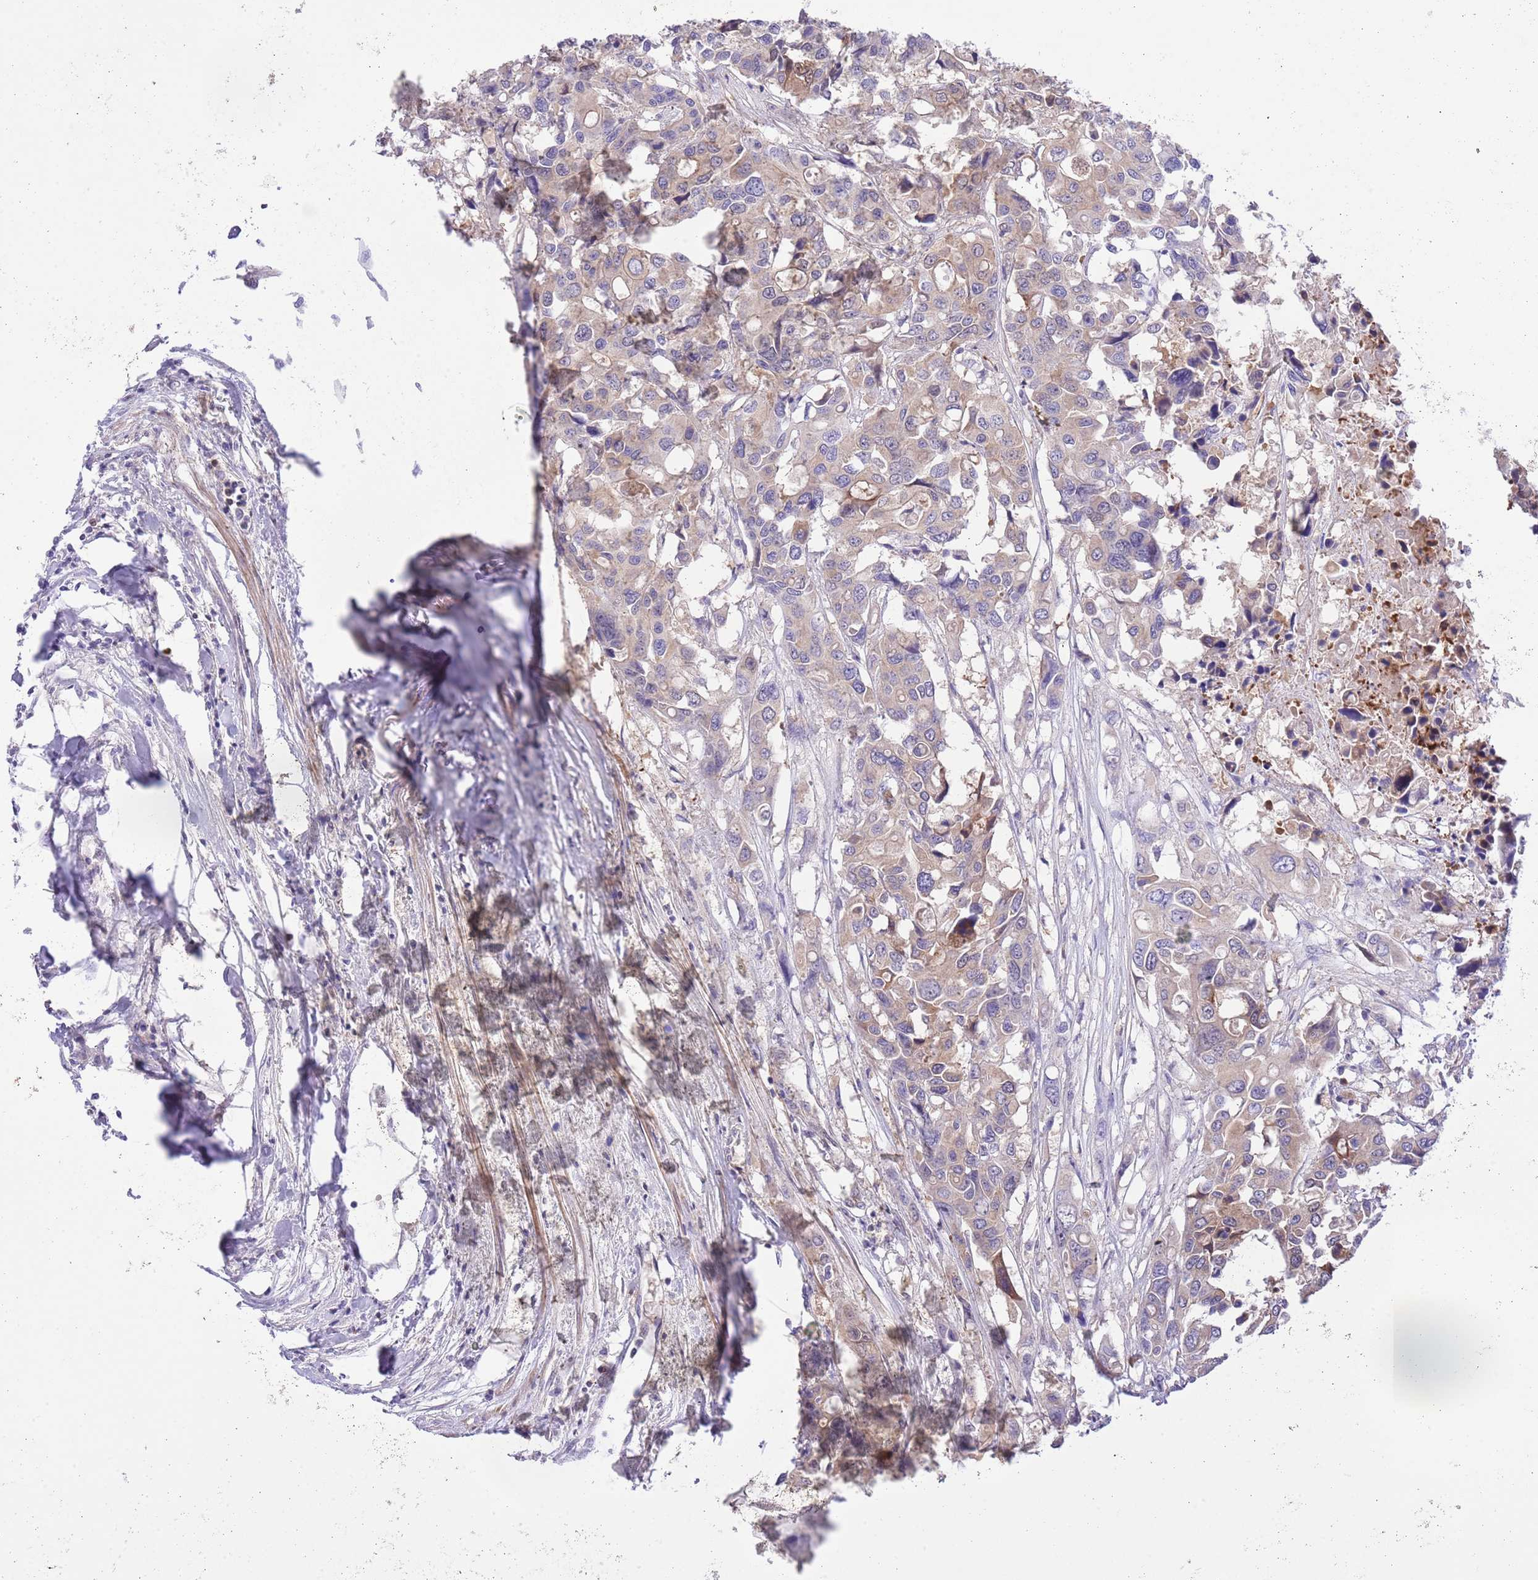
{"staining": {"intensity": "weak", "quantity": "25%-75%", "location": "cytoplasmic/membranous"}, "tissue": "colorectal cancer", "cell_type": "Tumor cells", "image_type": "cancer", "snomed": [{"axis": "morphology", "description": "Adenocarcinoma, NOS"}, {"axis": "topography", "description": "Colon"}], "caption": "The immunohistochemical stain labels weak cytoplasmic/membranous staining in tumor cells of adenocarcinoma (colorectal) tissue.", "gene": "PRR32", "patient": {"sex": "male", "age": 77}}